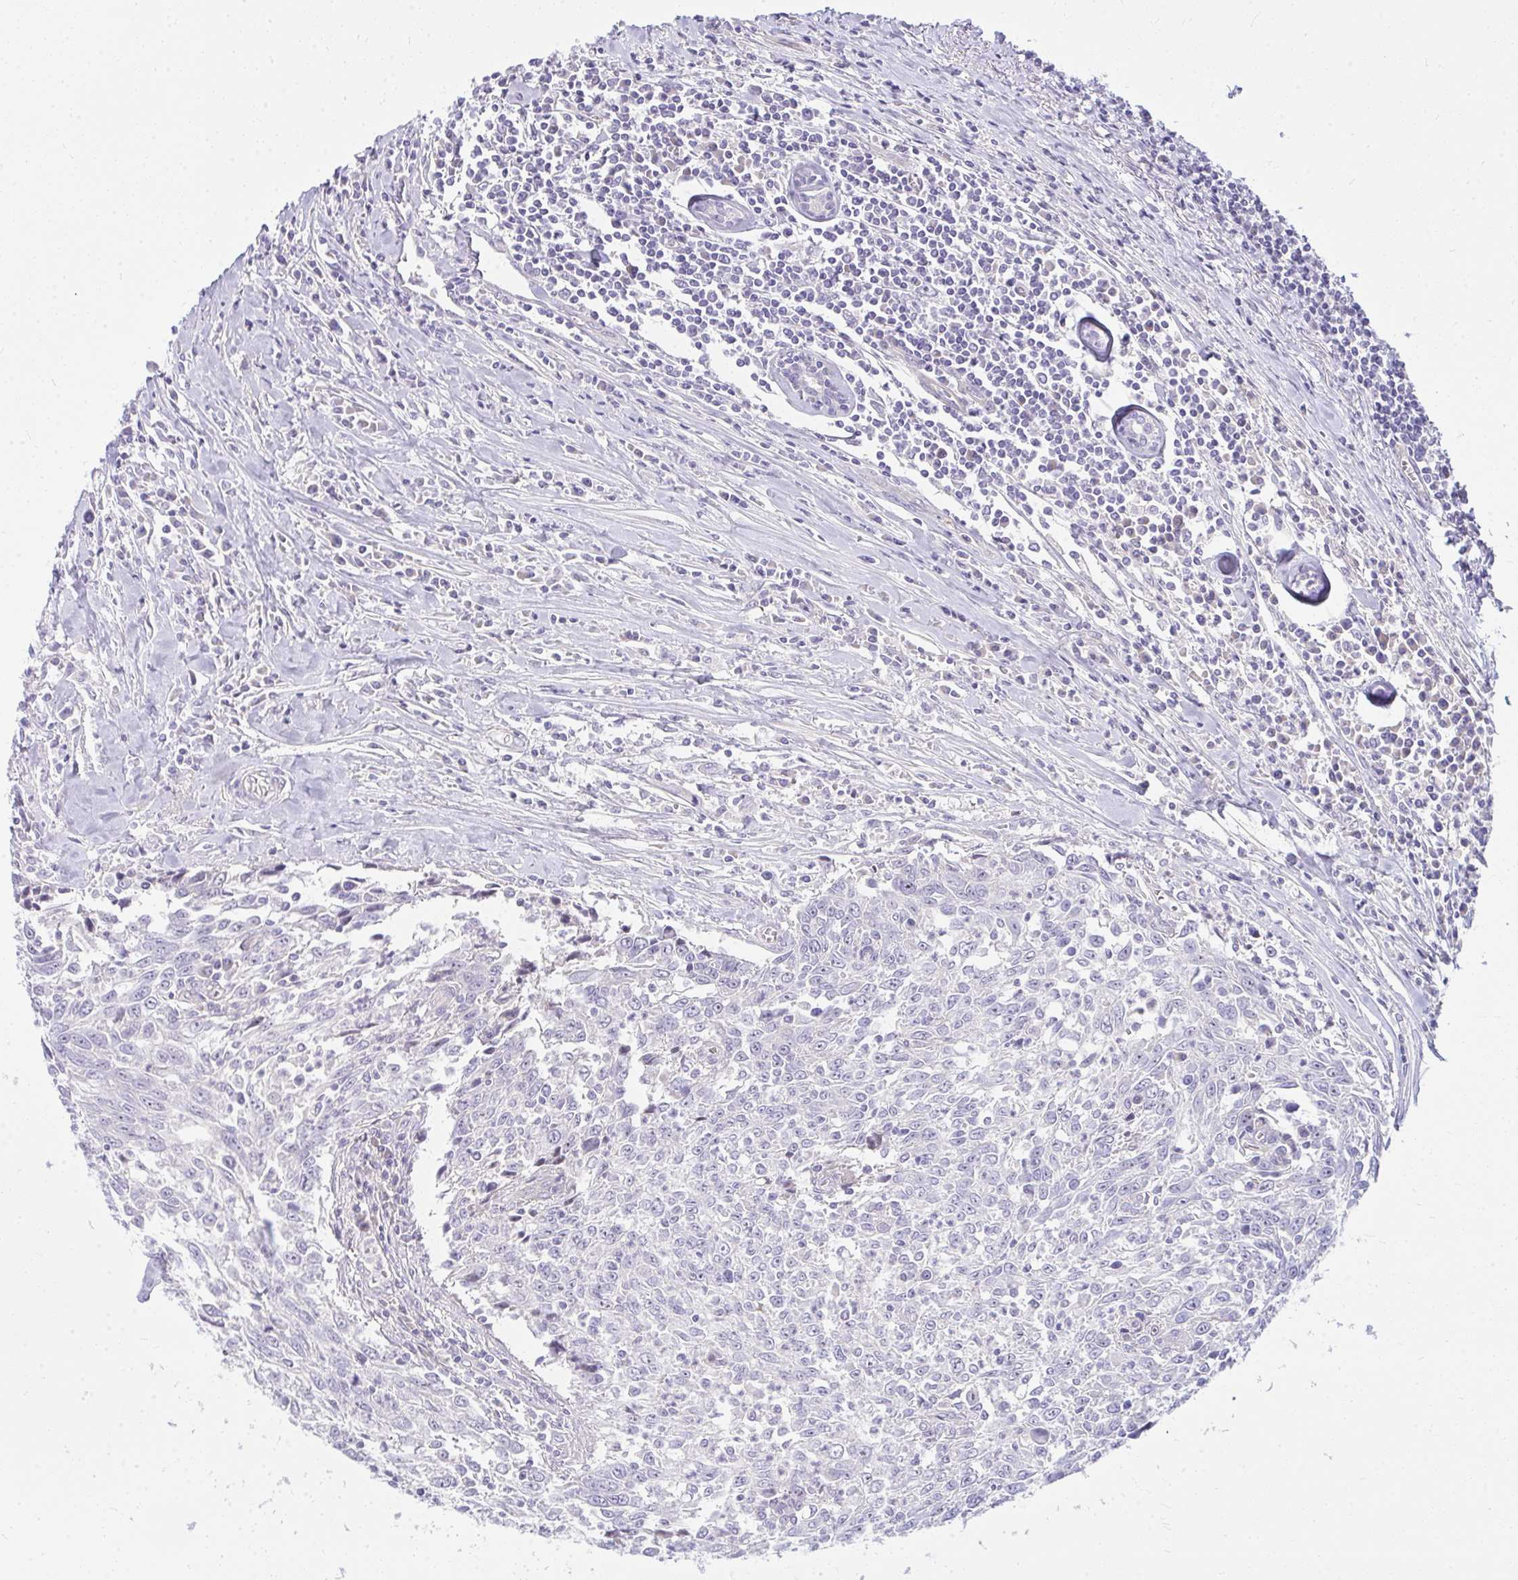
{"staining": {"intensity": "negative", "quantity": "none", "location": "none"}, "tissue": "breast cancer", "cell_type": "Tumor cells", "image_type": "cancer", "snomed": [{"axis": "morphology", "description": "Duct carcinoma"}, {"axis": "topography", "description": "Breast"}], "caption": "The image reveals no staining of tumor cells in breast cancer. (DAB IHC visualized using brightfield microscopy, high magnification).", "gene": "LRRC36", "patient": {"sex": "female", "age": 50}}